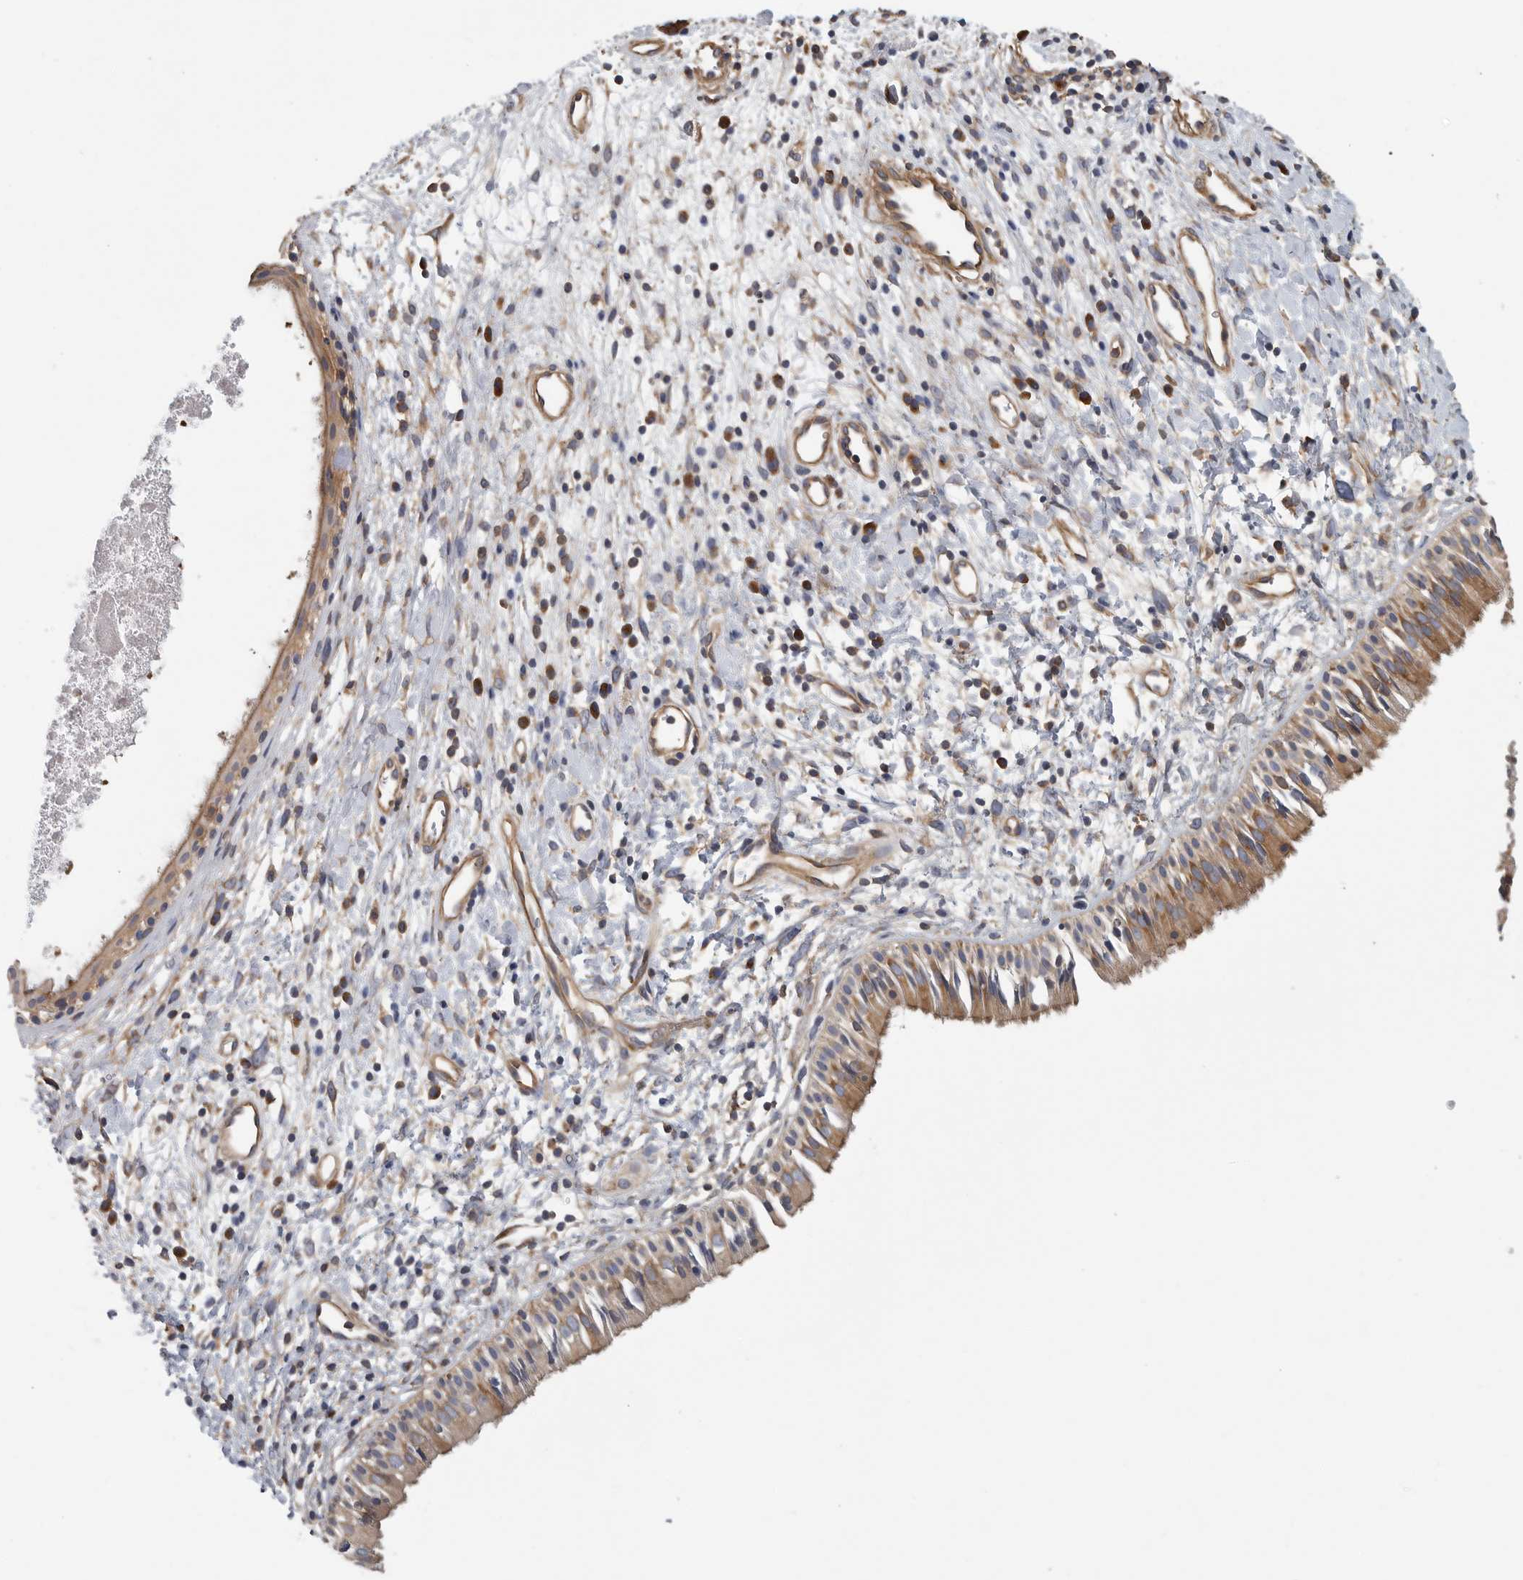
{"staining": {"intensity": "moderate", "quantity": ">75%", "location": "cytoplasmic/membranous"}, "tissue": "nasopharynx", "cell_type": "Respiratory epithelial cells", "image_type": "normal", "snomed": [{"axis": "morphology", "description": "Normal tissue, NOS"}, {"axis": "topography", "description": "Nasopharynx"}], "caption": "Immunohistochemical staining of benign nasopharynx demonstrates medium levels of moderate cytoplasmic/membranous positivity in about >75% of respiratory epithelial cells.", "gene": "OXR1", "patient": {"sex": "male", "age": 22}}